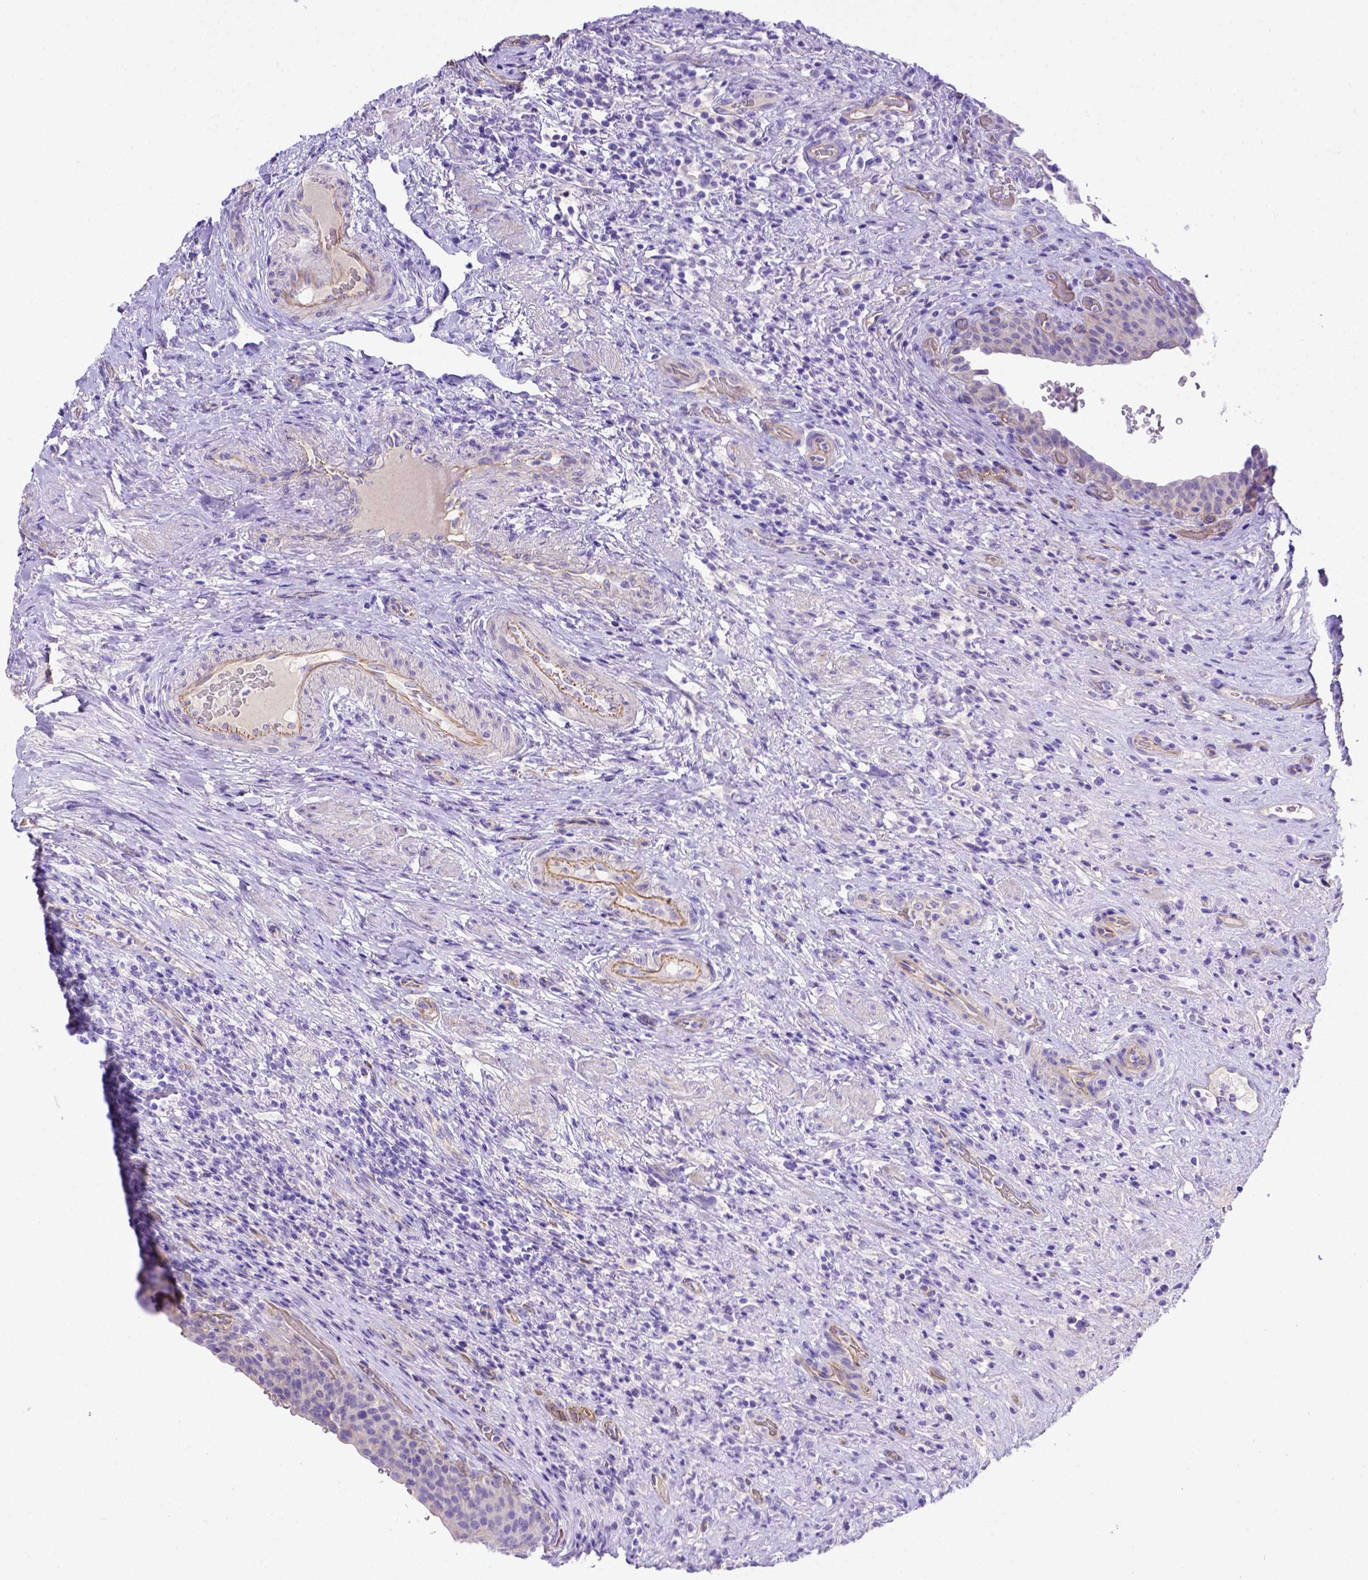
{"staining": {"intensity": "negative", "quantity": "none", "location": "none"}, "tissue": "urinary bladder", "cell_type": "Urothelial cells", "image_type": "normal", "snomed": [{"axis": "morphology", "description": "Normal tissue, NOS"}, {"axis": "topography", "description": "Urinary bladder"}, {"axis": "topography", "description": "Peripheral nerve tissue"}], "caption": "This image is of unremarkable urinary bladder stained with IHC to label a protein in brown with the nuclei are counter-stained blue. There is no staining in urothelial cells. Brightfield microscopy of immunohistochemistry (IHC) stained with DAB (brown) and hematoxylin (blue), captured at high magnification.", "gene": "LRRC18", "patient": {"sex": "male", "age": 66}}